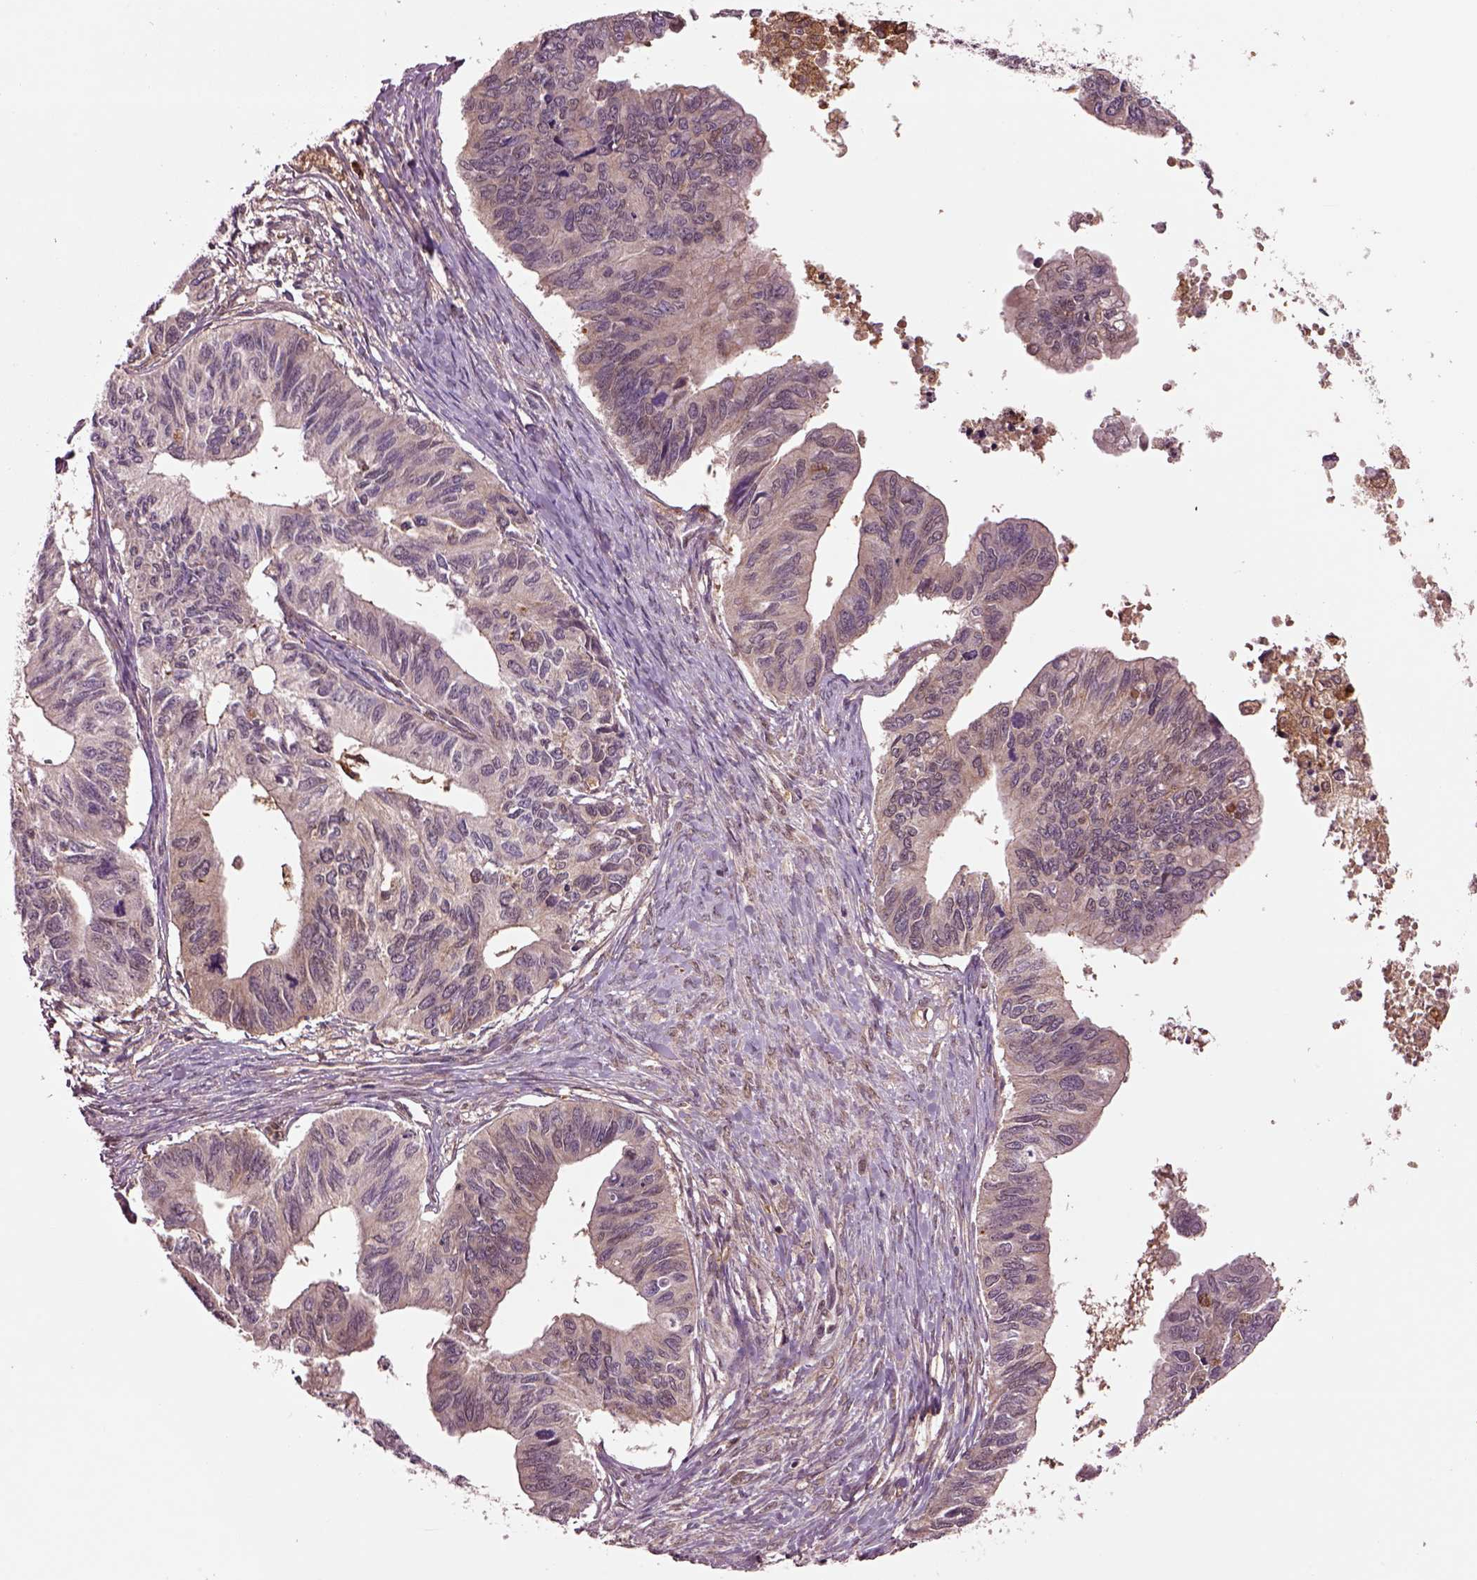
{"staining": {"intensity": "weak", "quantity": ">75%", "location": "cytoplasmic/membranous"}, "tissue": "ovarian cancer", "cell_type": "Tumor cells", "image_type": "cancer", "snomed": [{"axis": "morphology", "description": "Cystadenocarcinoma, mucinous, NOS"}, {"axis": "topography", "description": "Ovary"}], "caption": "Mucinous cystadenocarcinoma (ovarian) stained for a protein (brown) exhibits weak cytoplasmic/membranous positive staining in about >75% of tumor cells.", "gene": "MDP1", "patient": {"sex": "female", "age": 76}}